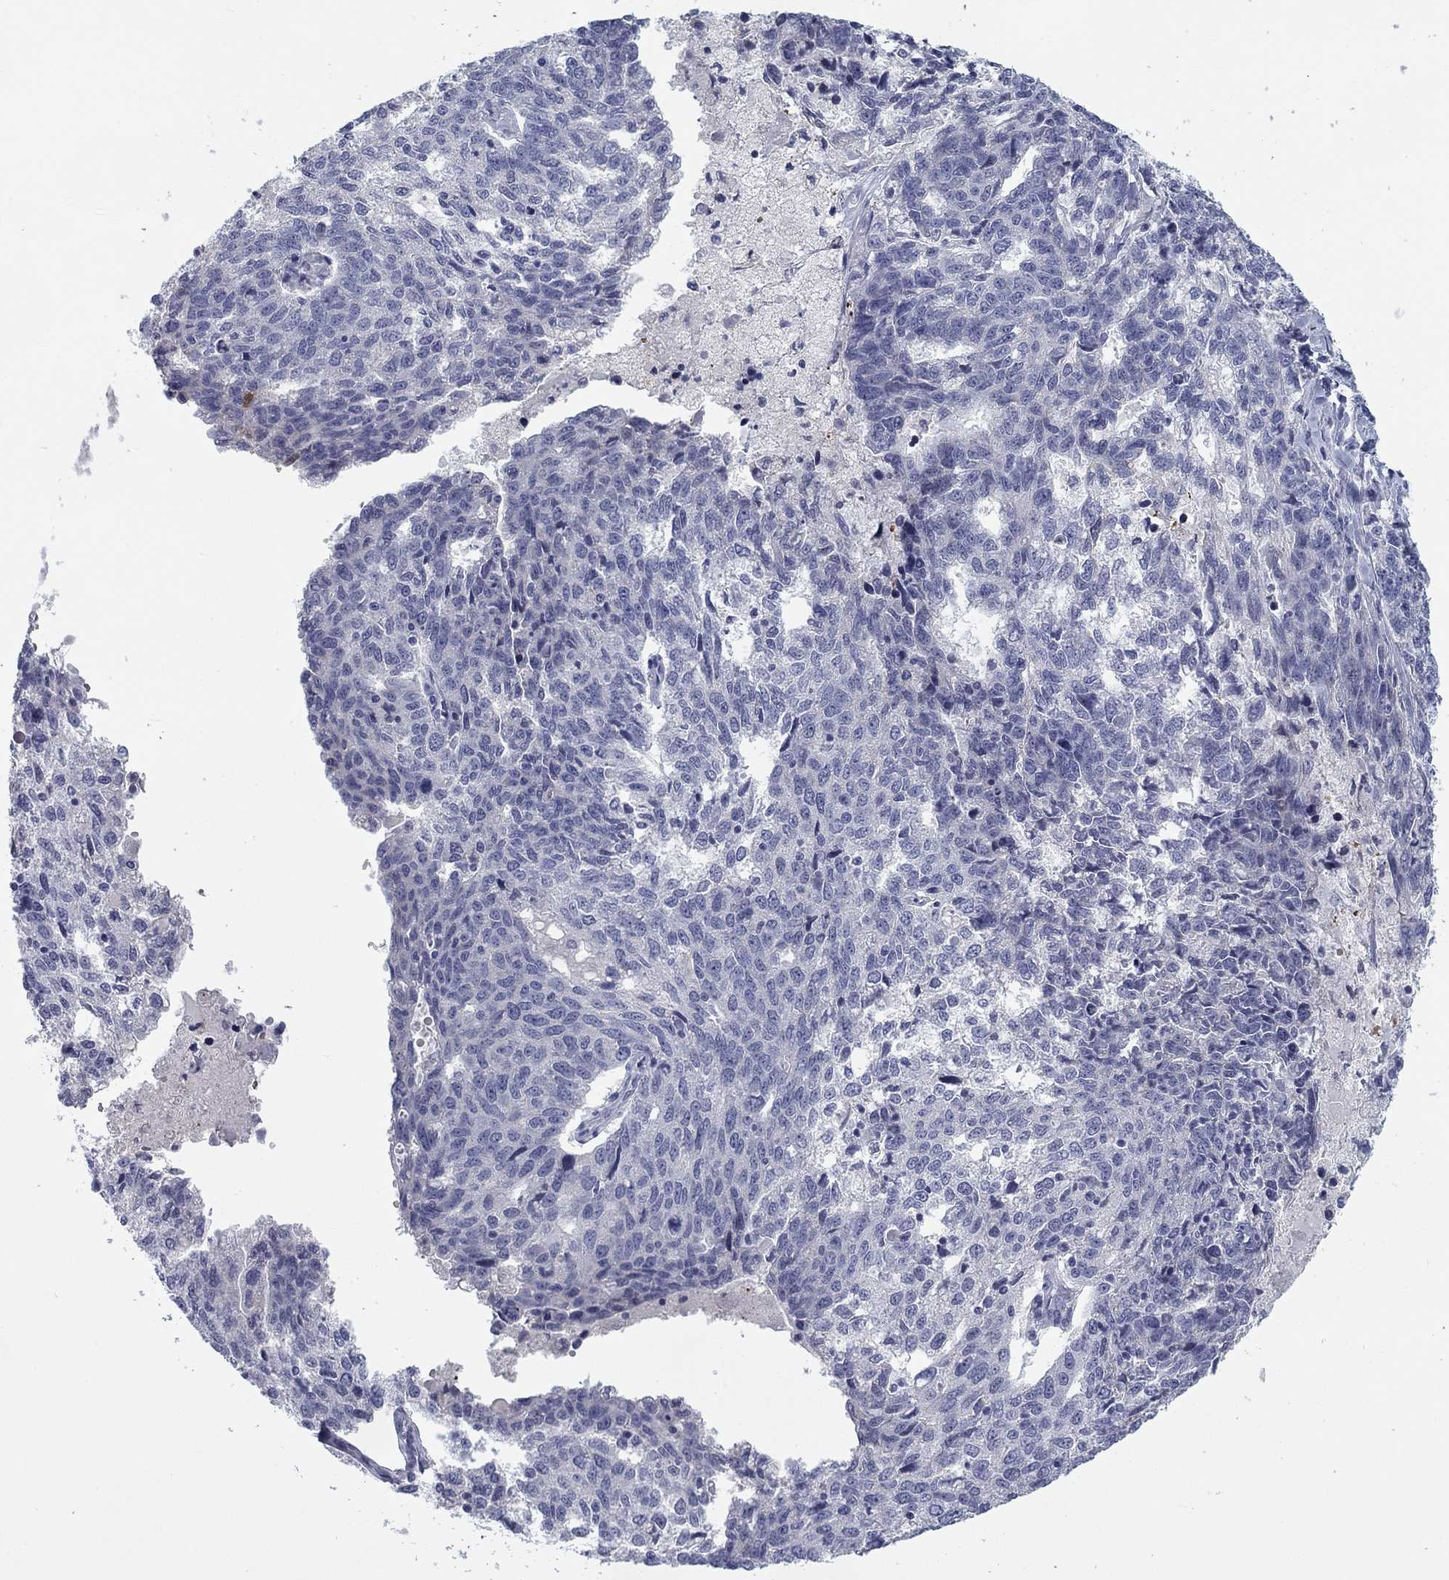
{"staining": {"intensity": "negative", "quantity": "none", "location": "none"}, "tissue": "ovarian cancer", "cell_type": "Tumor cells", "image_type": "cancer", "snomed": [{"axis": "morphology", "description": "Cystadenocarcinoma, serous, NOS"}, {"axis": "topography", "description": "Ovary"}], "caption": "Tumor cells are negative for protein expression in human ovarian serous cystadenocarcinoma.", "gene": "CALB1", "patient": {"sex": "female", "age": 71}}